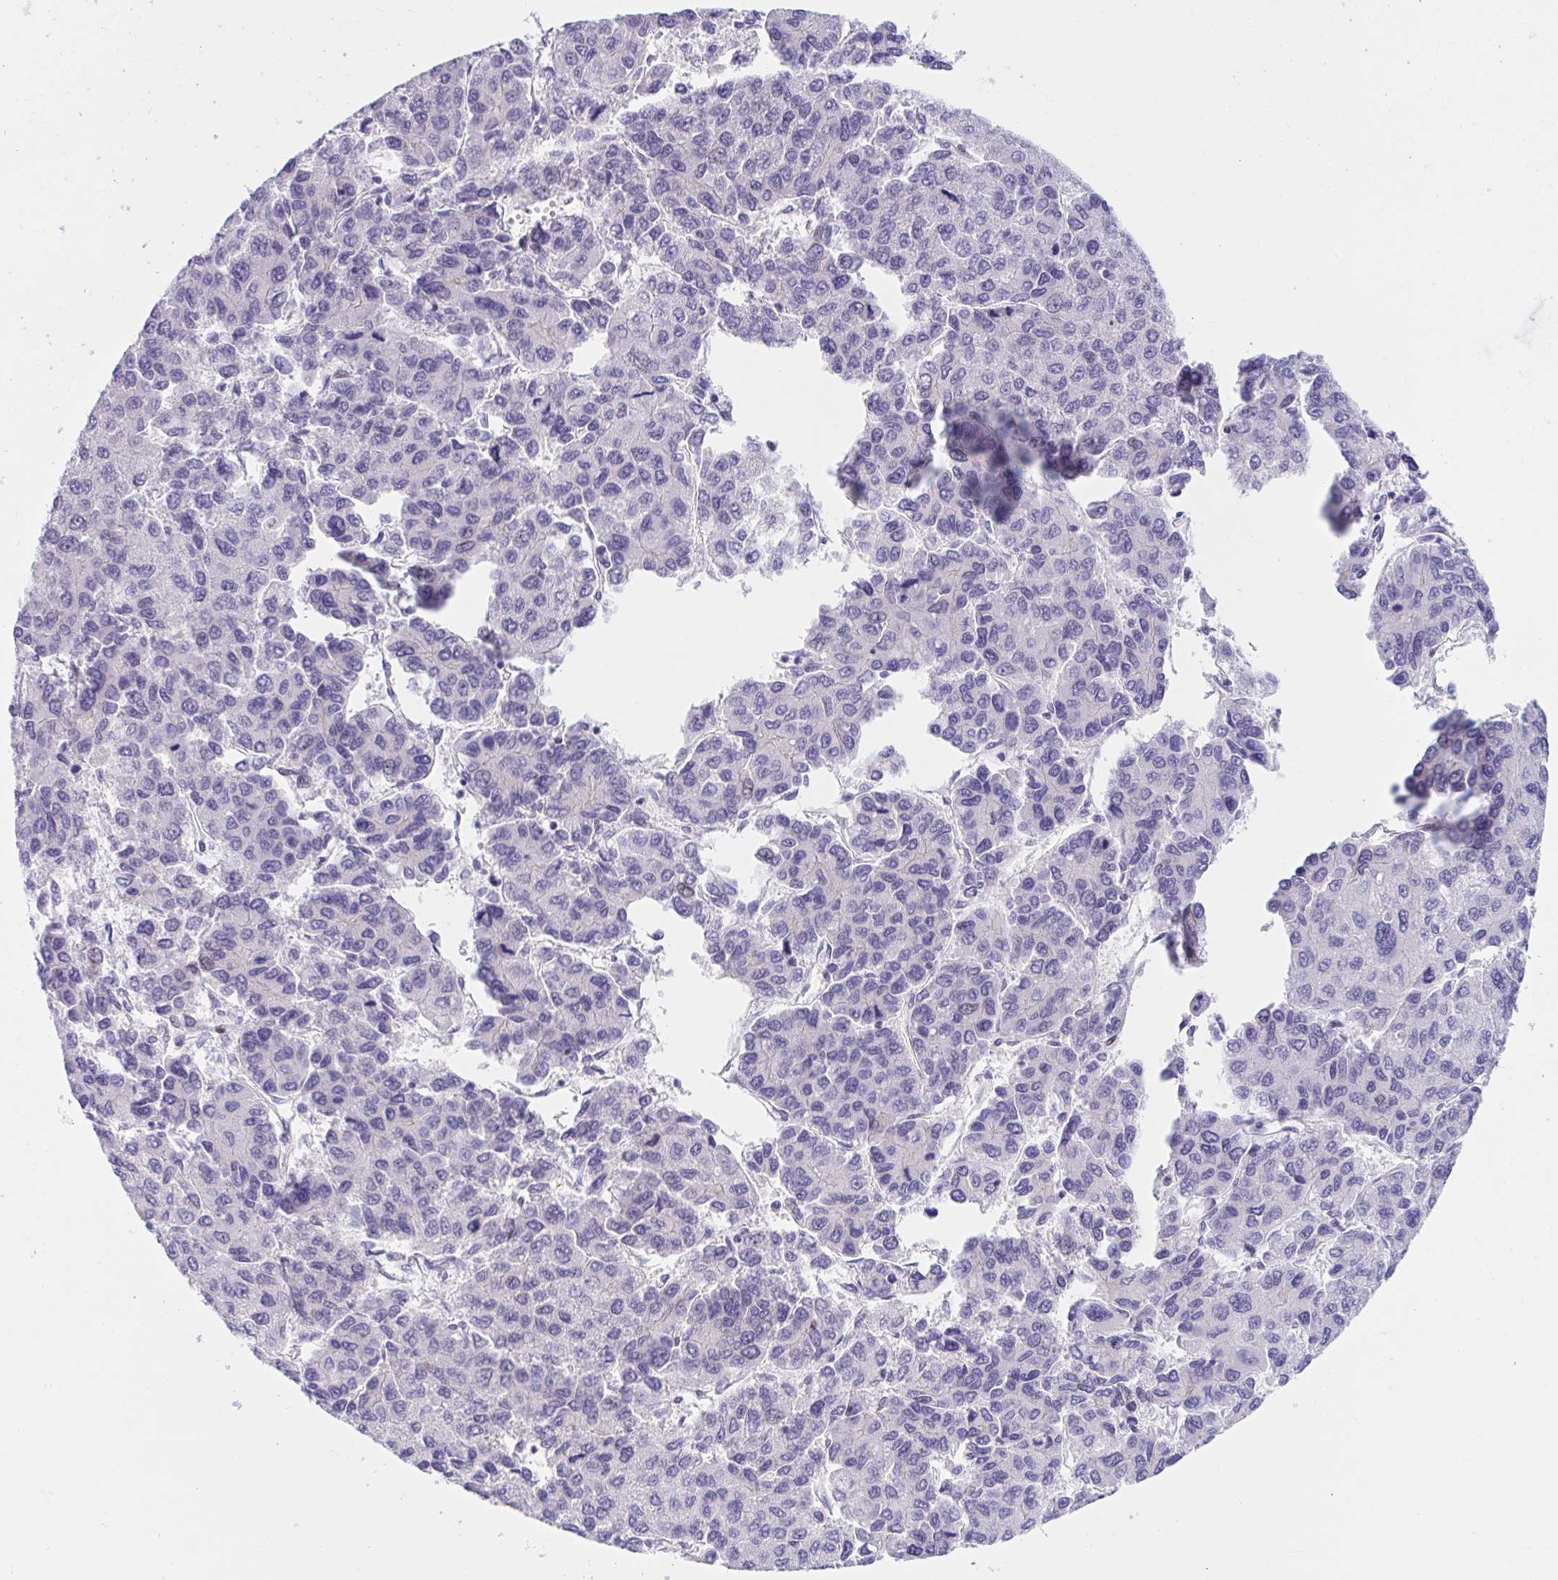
{"staining": {"intensity": "negative", "quantity": "none", "location": "none"}, "tissue": "liver cancer", "cell_type": "Tumor cells", "image_type": "cancer", "snomed": [{"axis": "morphology", "description": "Carcinoma, Hepatocellular, NOS"}, {"axis": "topography", "description": "Liver"}], "caption": "A high-resolution micrograph shows IHC staining of liver cancer (hepatocellular carcinoma), which demonstrates no significant positivity in tumor cells. The staining was performed using DAB to visualize the protein expression in brown, while the nuclei were stained in blue with hematoxylin (Magnification: 20x).", "gene": "IKZF2", "patient": {"sex": "female", "age": 66}}